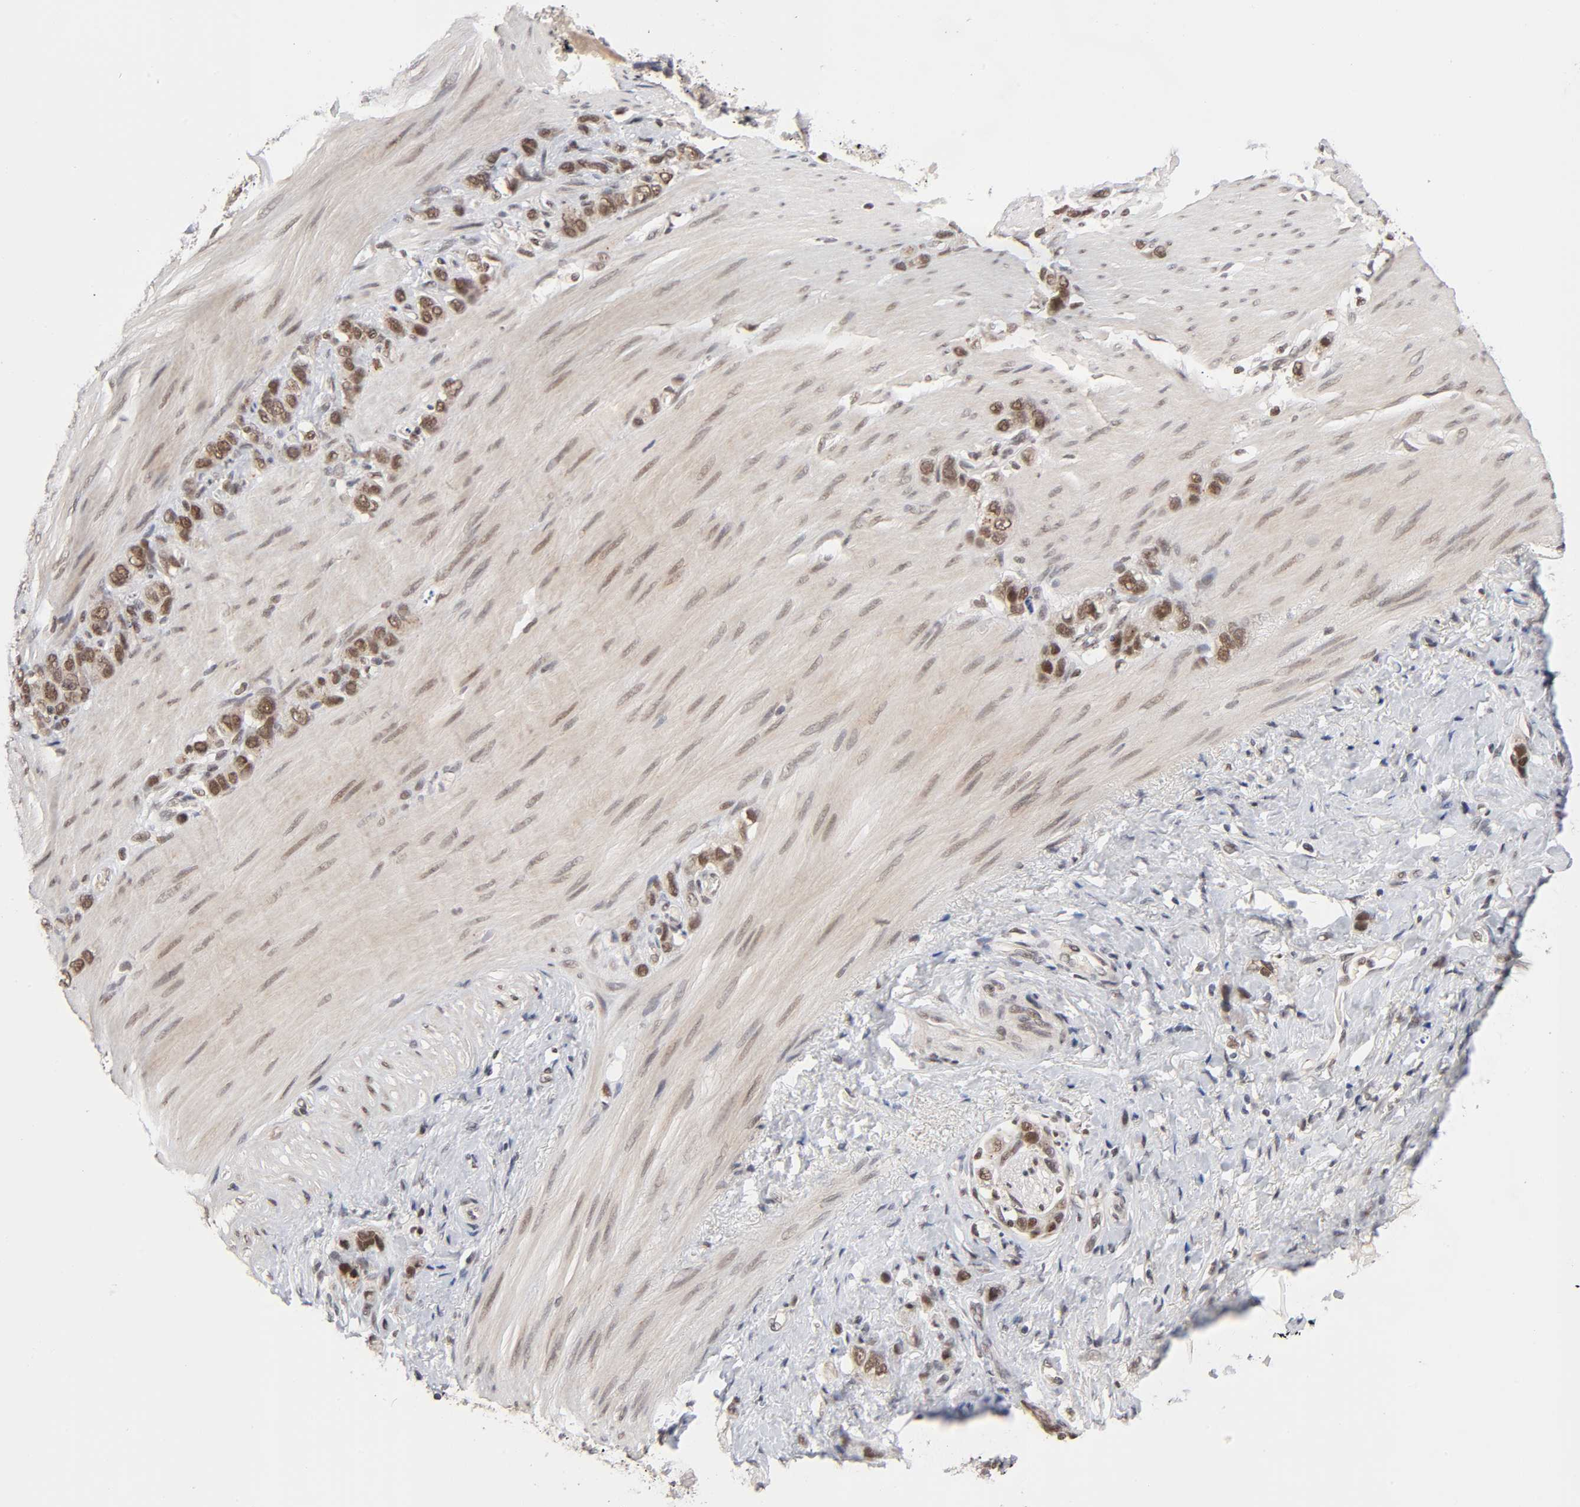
{"staining": {"intensity": "moderate", "quantity": ">75%", "location": "nuclear"}, "tissue": "stomach cancer", "cell_type": "Tumor cells", "image_type": "cancer", "snomed": [{"axis": "morphology", "description": "Normal tissue, NOS"}, {"axis": "morphology", "description": "Adenocarcinoma, NOS"}, {"axis": "morphology", "description": "Adenocarcinoma, High grade"}, {"axis": "topography", "description": "Stomach, upper"}, {"axis": "topography", "description": "Stomach"}], "caption": "Stomach cancer (high-grade adenocarcinoma) stained for a protein reveals moderate nuclear positivity in tumor cells.", "gene": "EP300", "patient": {"sex": "female", "age": 65}}